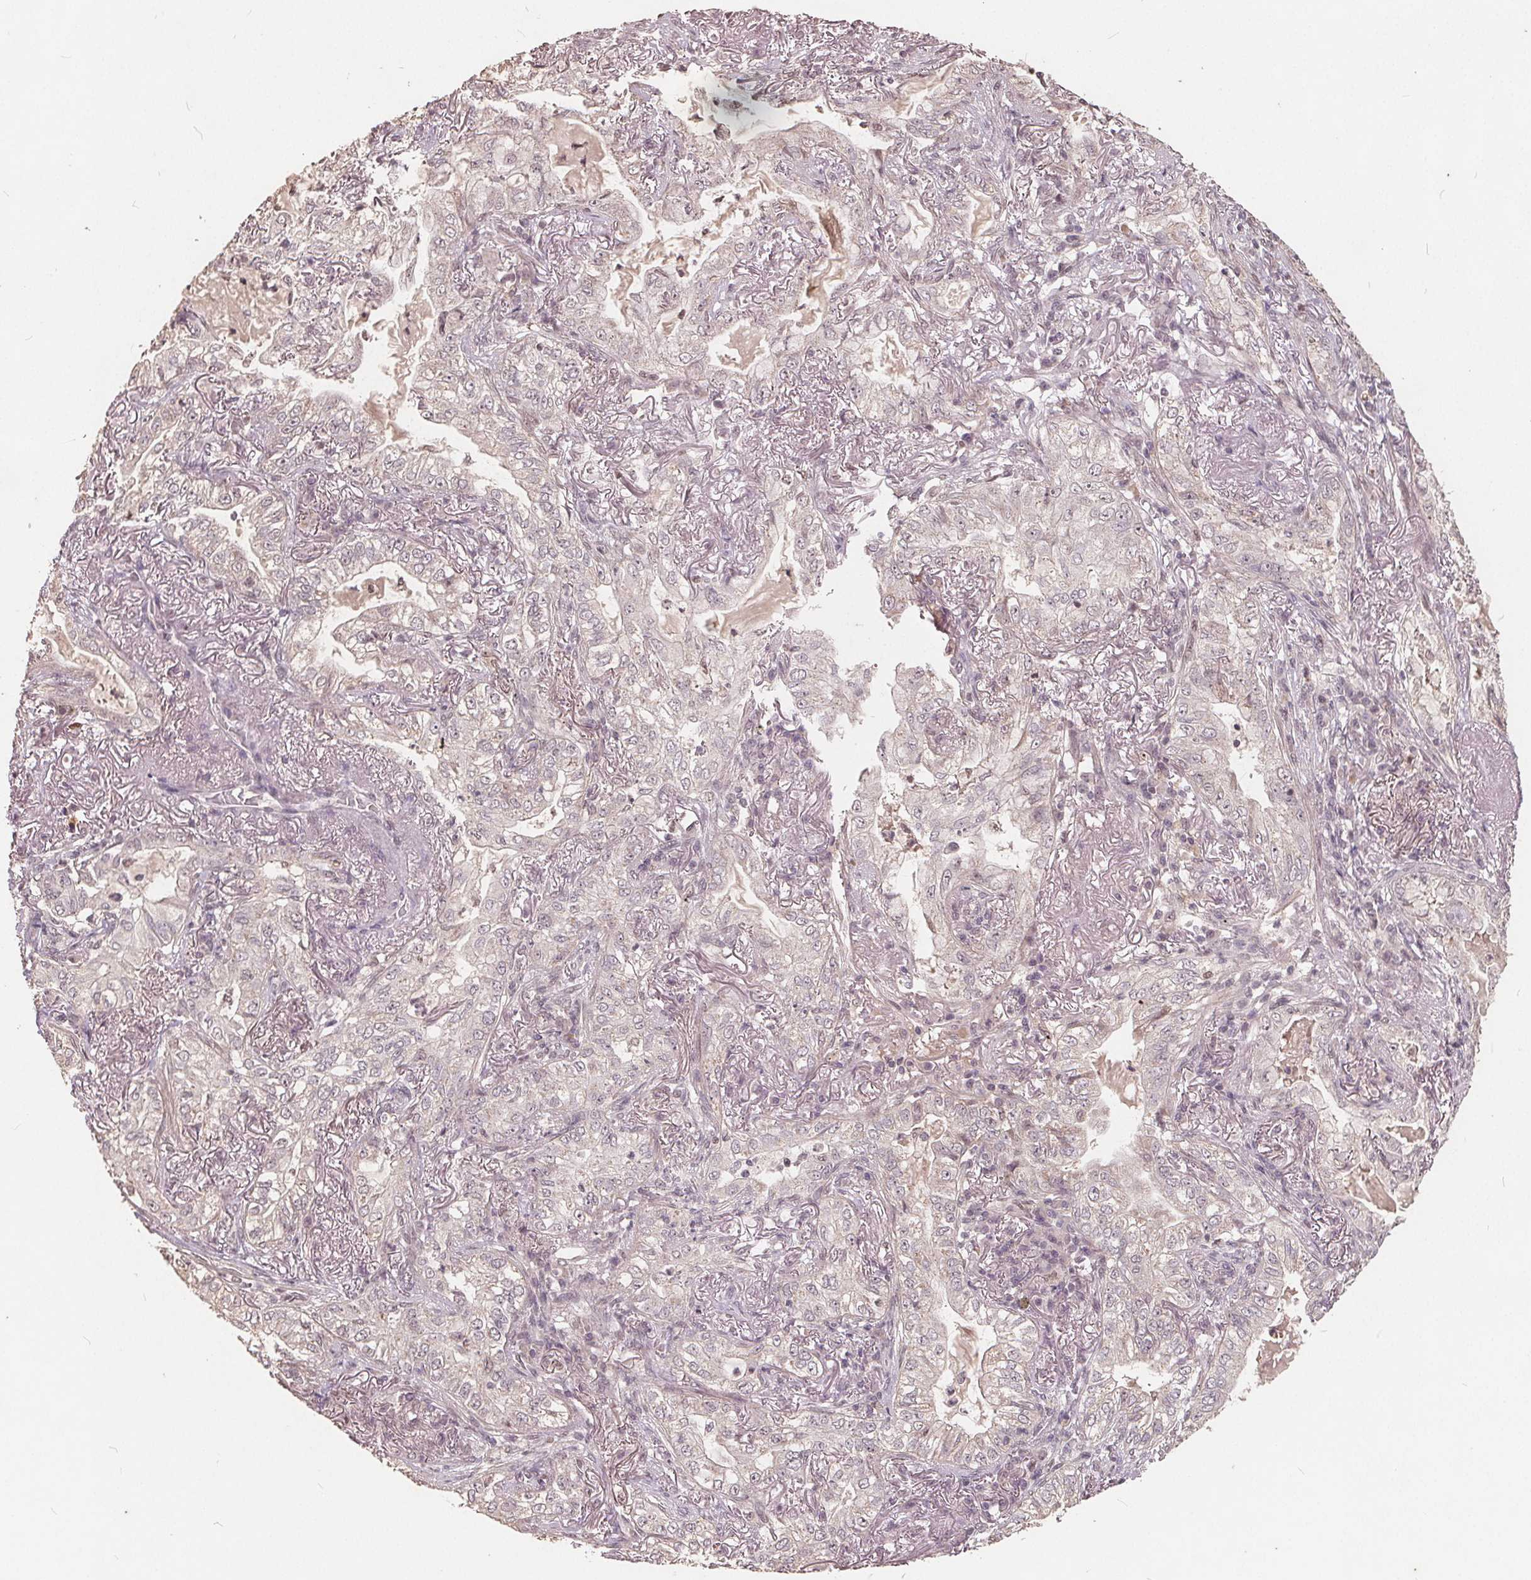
{"staining": {"intensity": "negative", "quantity": "none", "location": "none"}, "tissue": "lung cancer", "cell_type": "Tumor cells", "image_type": "cancer", "snomed": [{"axis": "morphology", "description": "Adenocarcinoma, NOS"}, {"axis": "topography", "description": "Lung"}], "caption": "Human lung cancer stained for a protein using immunohistochemistry reveals no positivity in tumor cells.", "gene": "DNMT3B", "patient": {"sex": "female", "age": 73}}